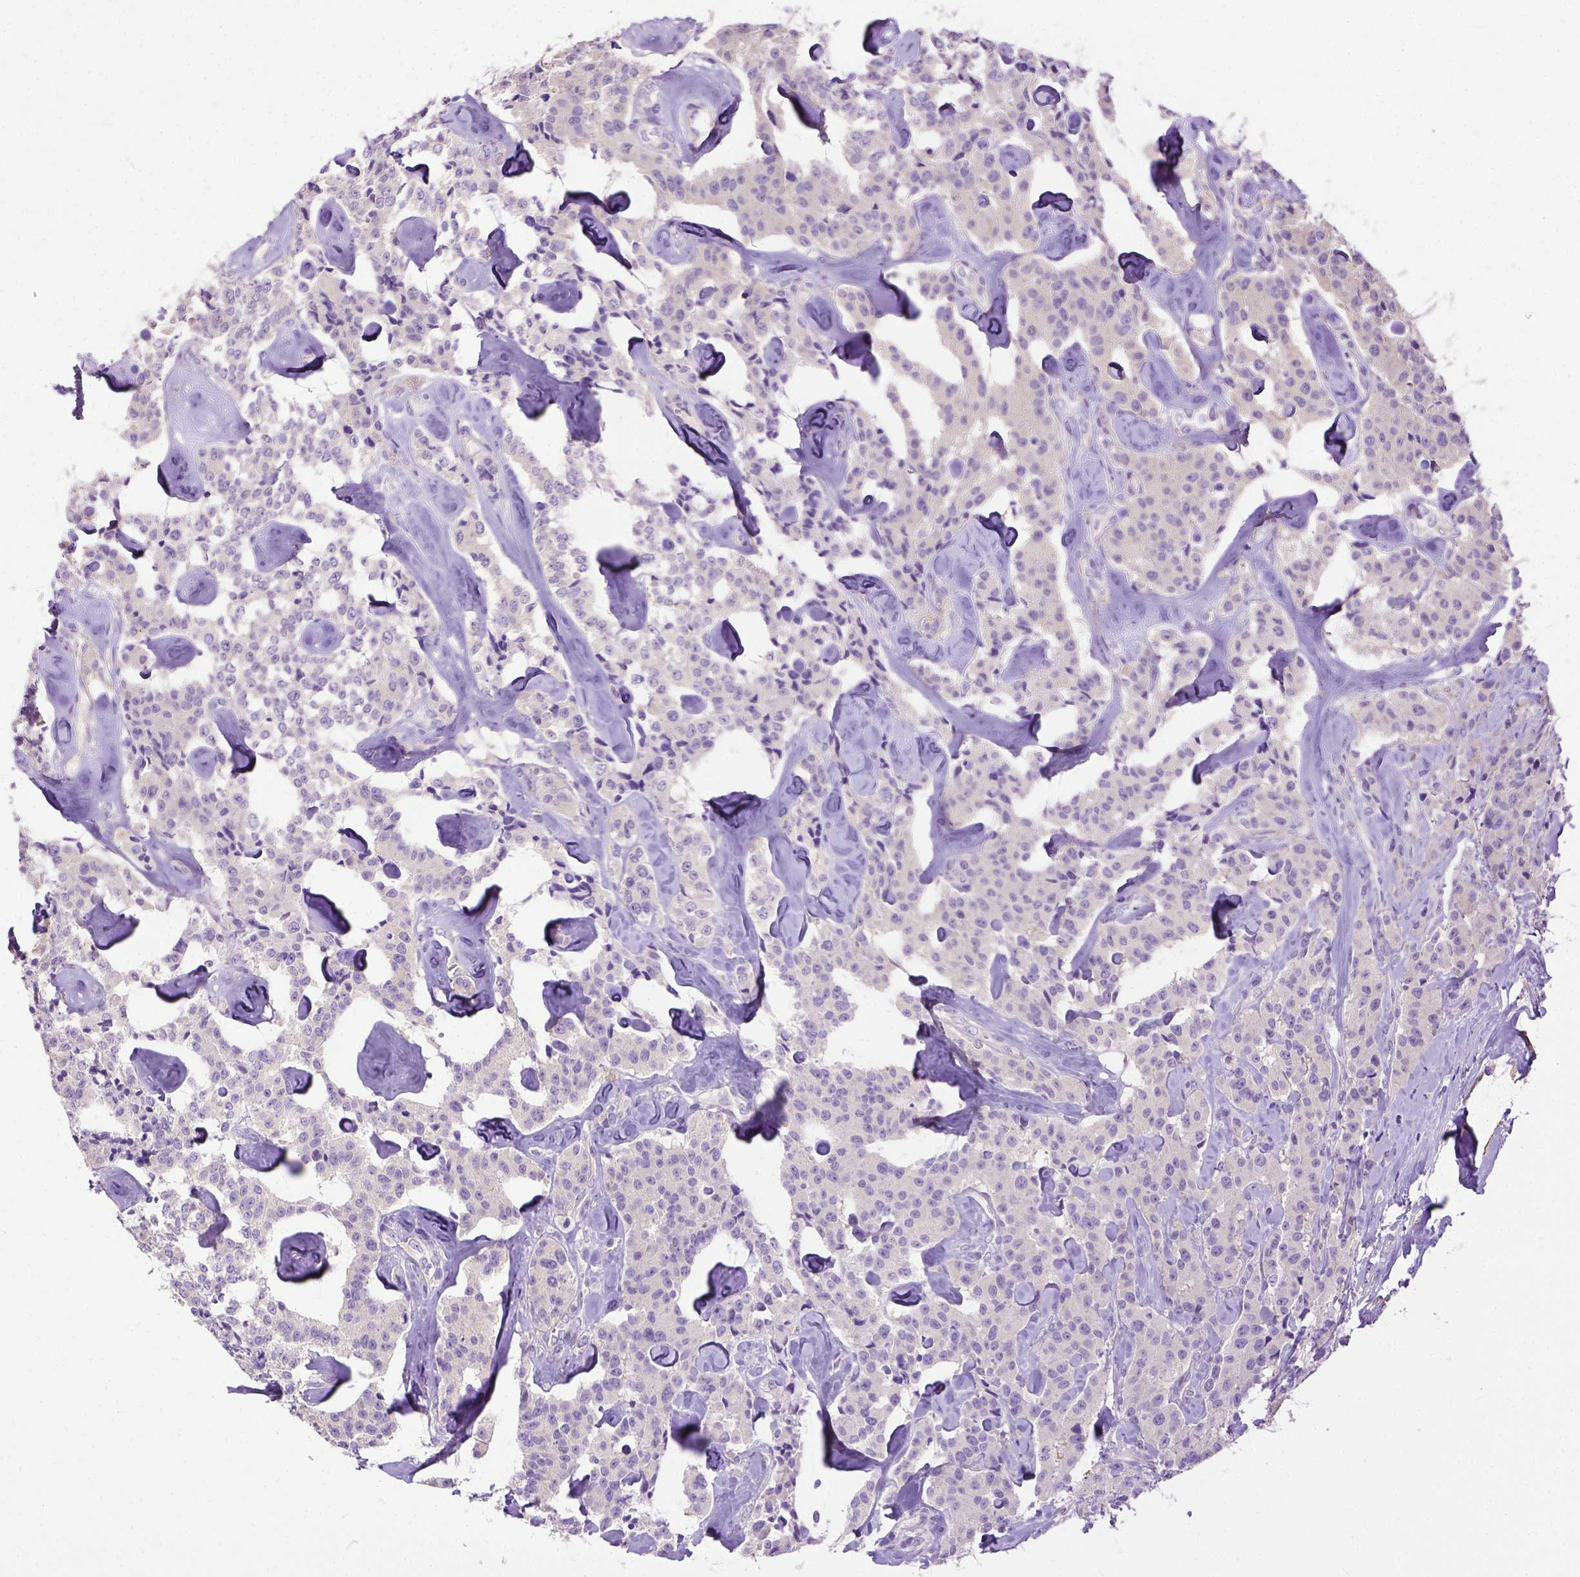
{"staining": {"intensity": "negative", "quantity": "none", "location": "none"}, "tissue": "carcinoid", "cell_type": "Tumor cells", "image_type": "cancer", "snomed": [{"axis": "morphology", "description": "Carcinoid, malignant, NOS"}, {"axis": "topography", "description": "Pancreas"}], "caption": "Immunohistochemical staining of carcinoid displays no significant expression in tumor cells.", "gene": "BANF2", "patient": {"sex": "male", "age": 41}}